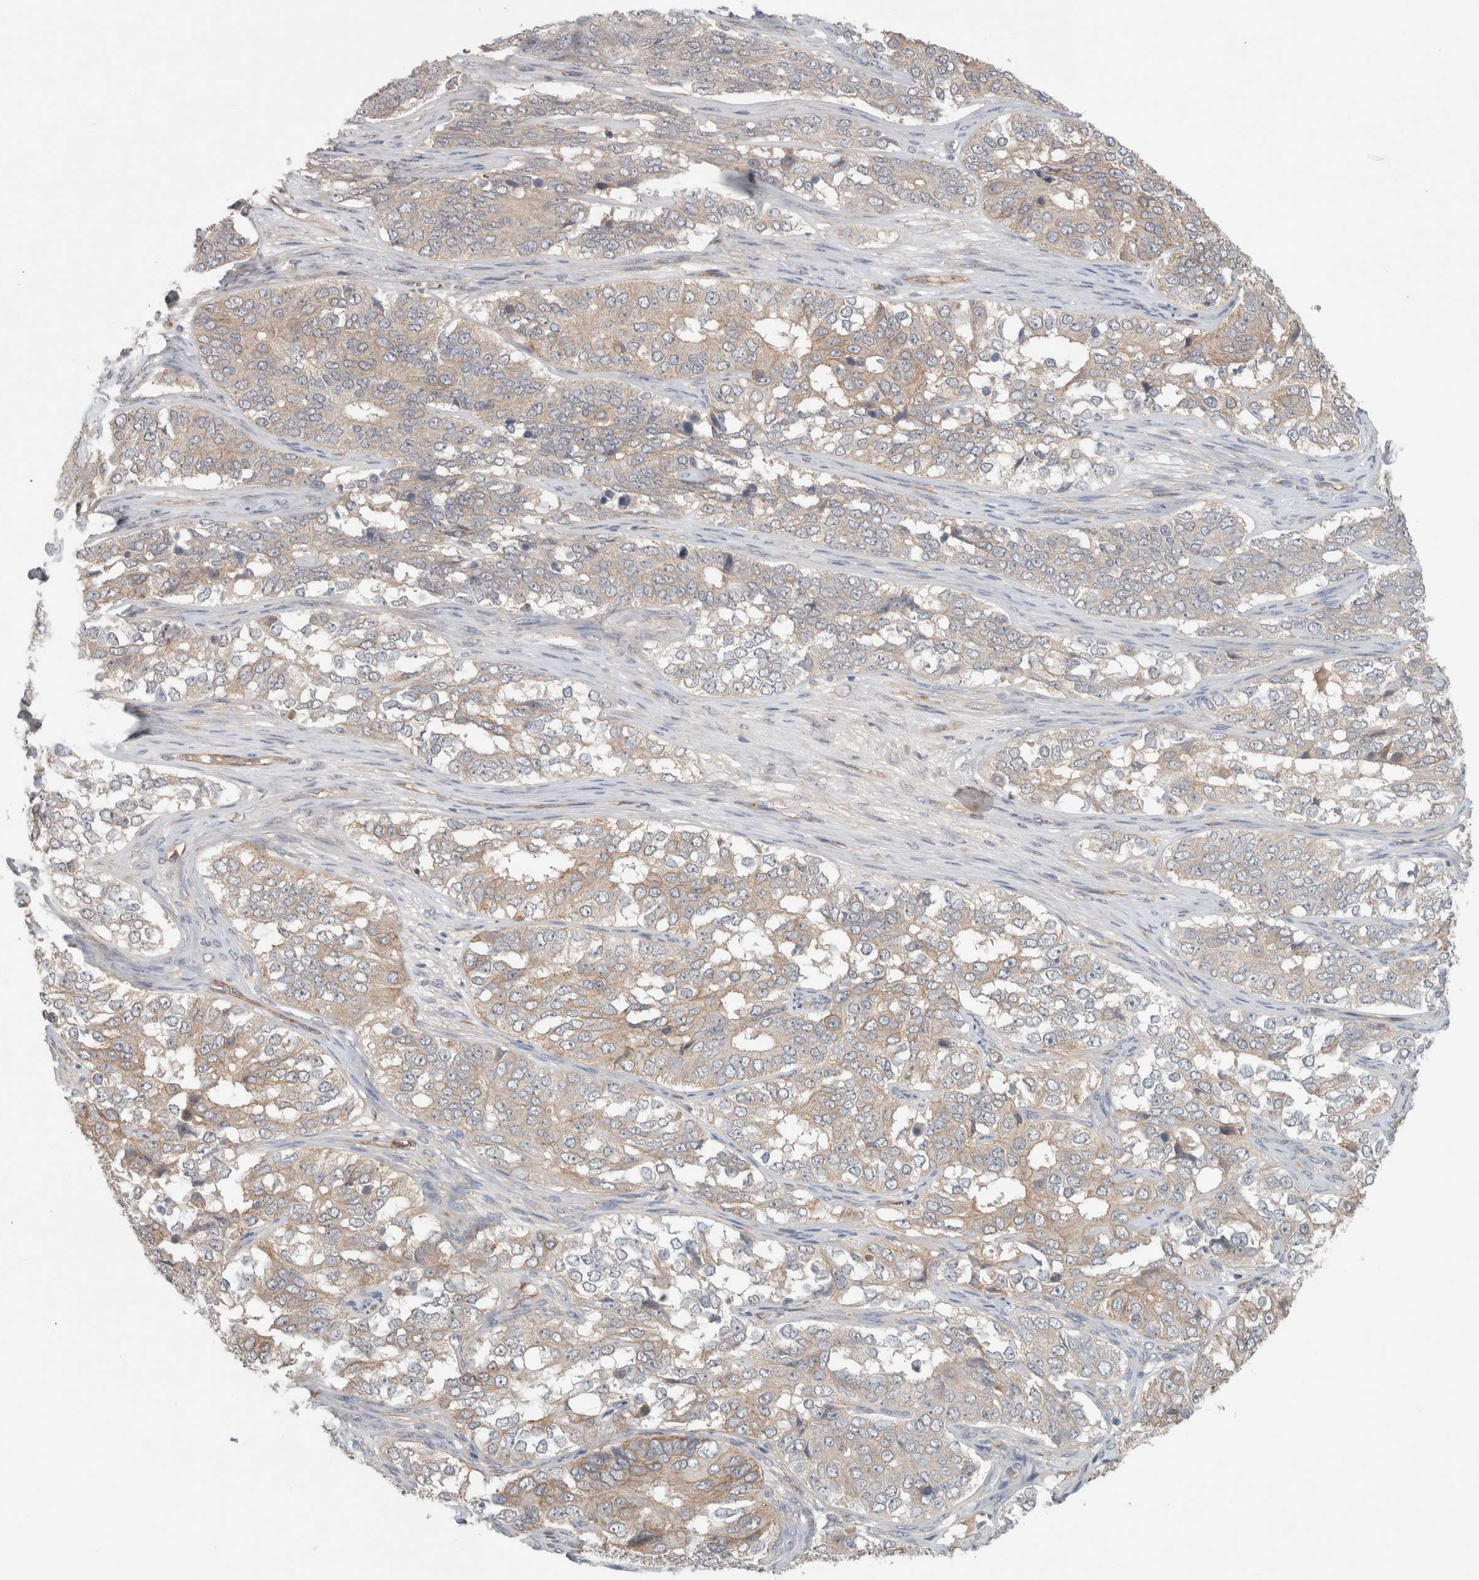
{"staining": {"intensity": "weak", "quantity": "<25%", "location": "cytoplasmic/membranous"}, "tissue": "ovarian cancer", "cell_type": "Tumor cells", "image_type": "cancer", "snomed": [{"axis": "morphology", "description": "Carcinoma, endometroid"}, {"axis": "topography", "description": "Ovary"}], "caption": "This is an IHC photomicrograph of ovarian cancer. There is no expression in tumor cells.", "gene": "RASAL2", "patient": {"sex": "female", "age": 51}}